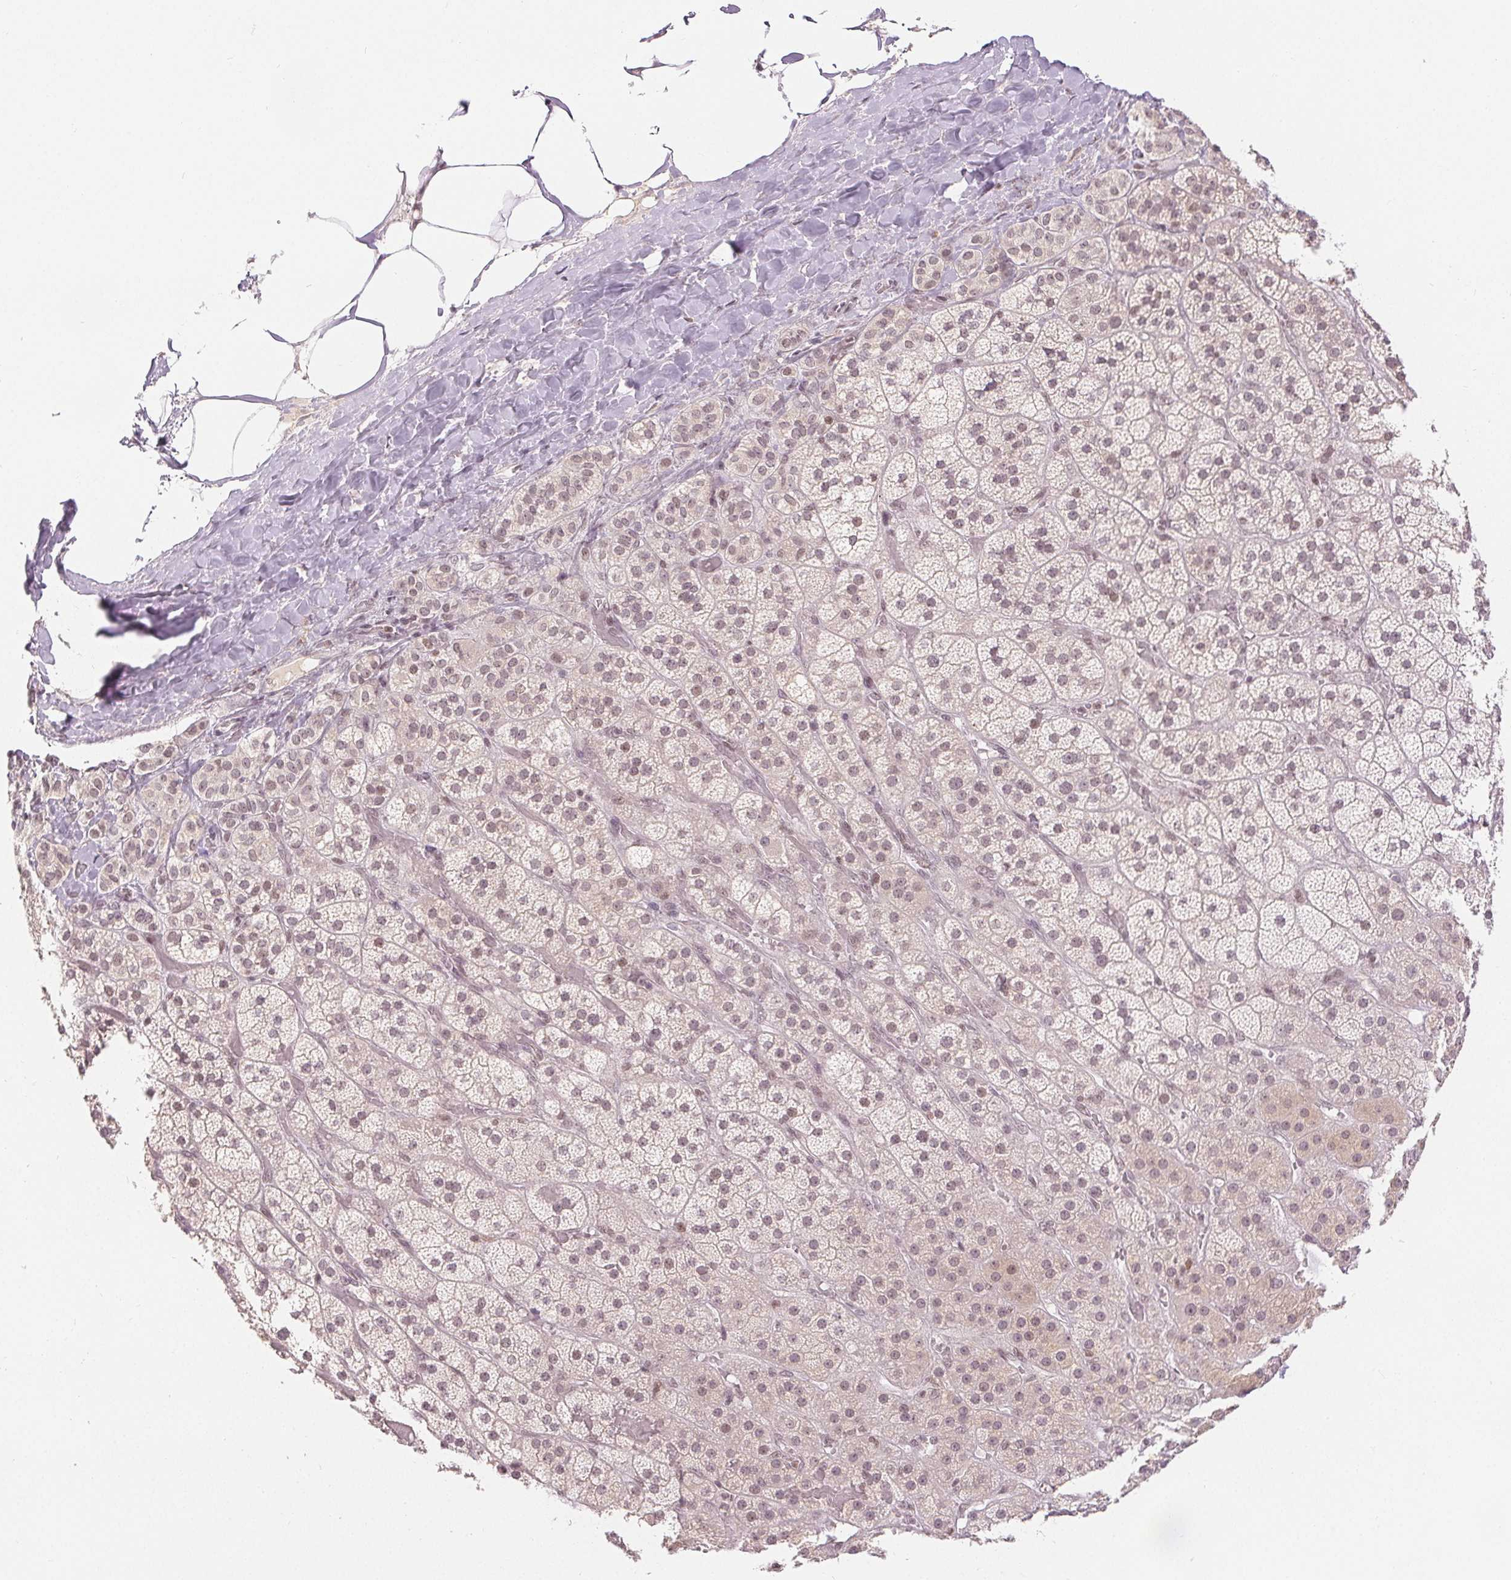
{"staining": {"intensity": "weak", "quantity": "25%-75%", "location": "cytoplasmic/membranous,nuclear"}, "tissue": "adrenal gland", "cell_type": "Glandular cells", "image_type": "normal", "snomed": [{"axis": "morphology", "description": "Normal tissue, NOS"}, {"axis": "topography", "description": "Adrenal gland"}], "caption": "IHC histopathology image of unremarkable adrenal gland: human adrenal gland stained using IHC displays low levels of weak protein expression localized specifically in the cytoplasmic/membranous,nuclear of glandular cells, appearing as a cytoplasmic/membranous,nuclear brown color.", "gene": "DEK", "patient": {"sex": "male", "age": 57}}